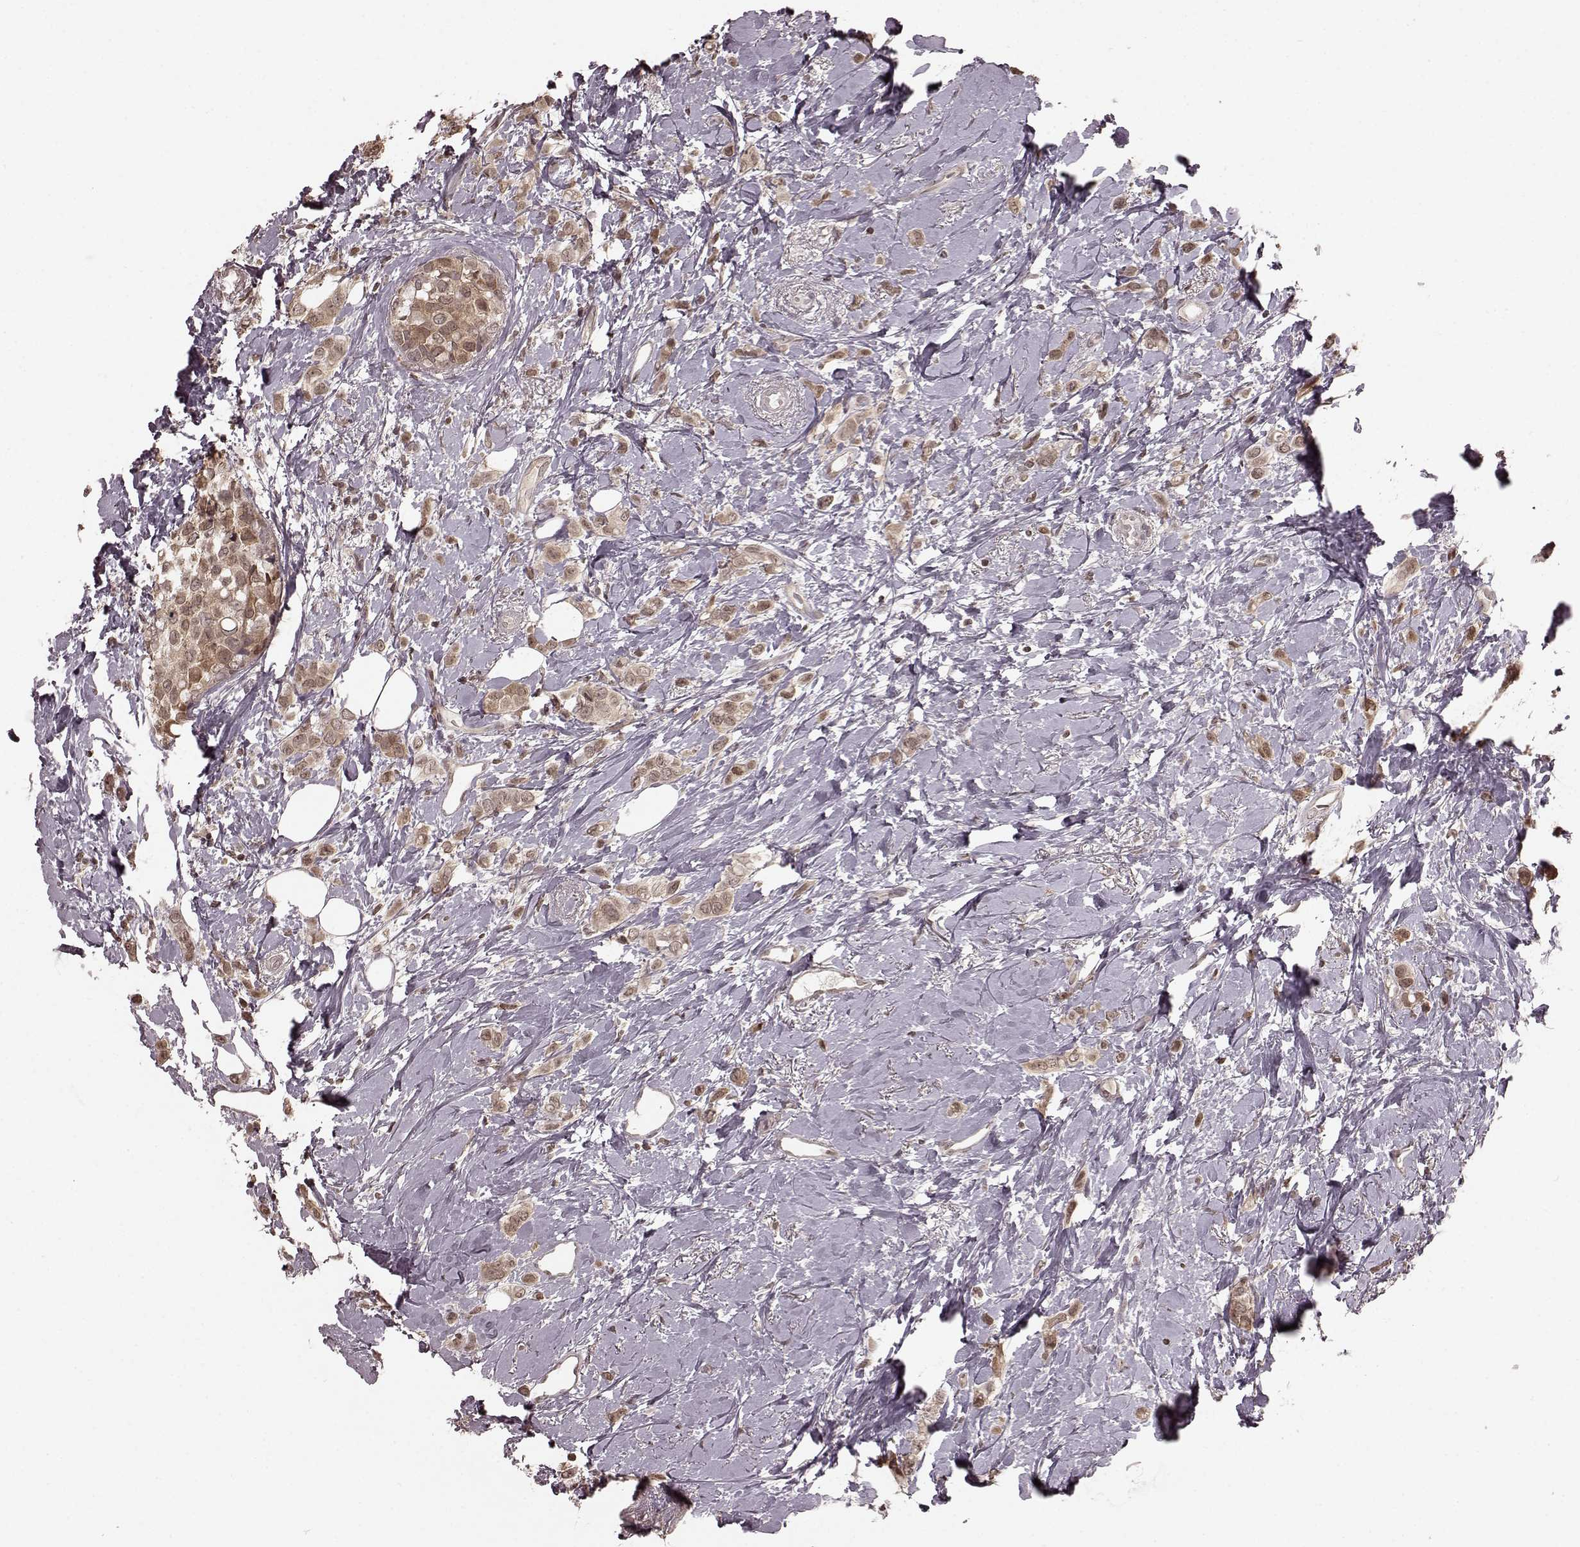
{"staining": {"intensity": "weak", "quantity": "25%-75%", "location": "cytoplasmic/membranous,nuclear"}, "tissue": "breast cancer", "cell_type": "Tumor cells", "image_type": "cancer", "snomed": [{"axis": "morphology", "description": "Lobular carcinoma"}, {"axis": "topography", "description": "Breast"}], "caption": "Immunohistochemical staining of breast cancer reveals low levels of weak cytoplasmic/membranous and nuclear protein positivity in about 25%-75% of tumor cells. The staining was performed using DAB (3,3'-diaminobenzidine) to visualize the protein expression in brown, while the nuclei were stained in blue with hematoxylin (Magnification: 20x).", "gene": "GSS", "patient": {"sex": "female", "age": 66}}